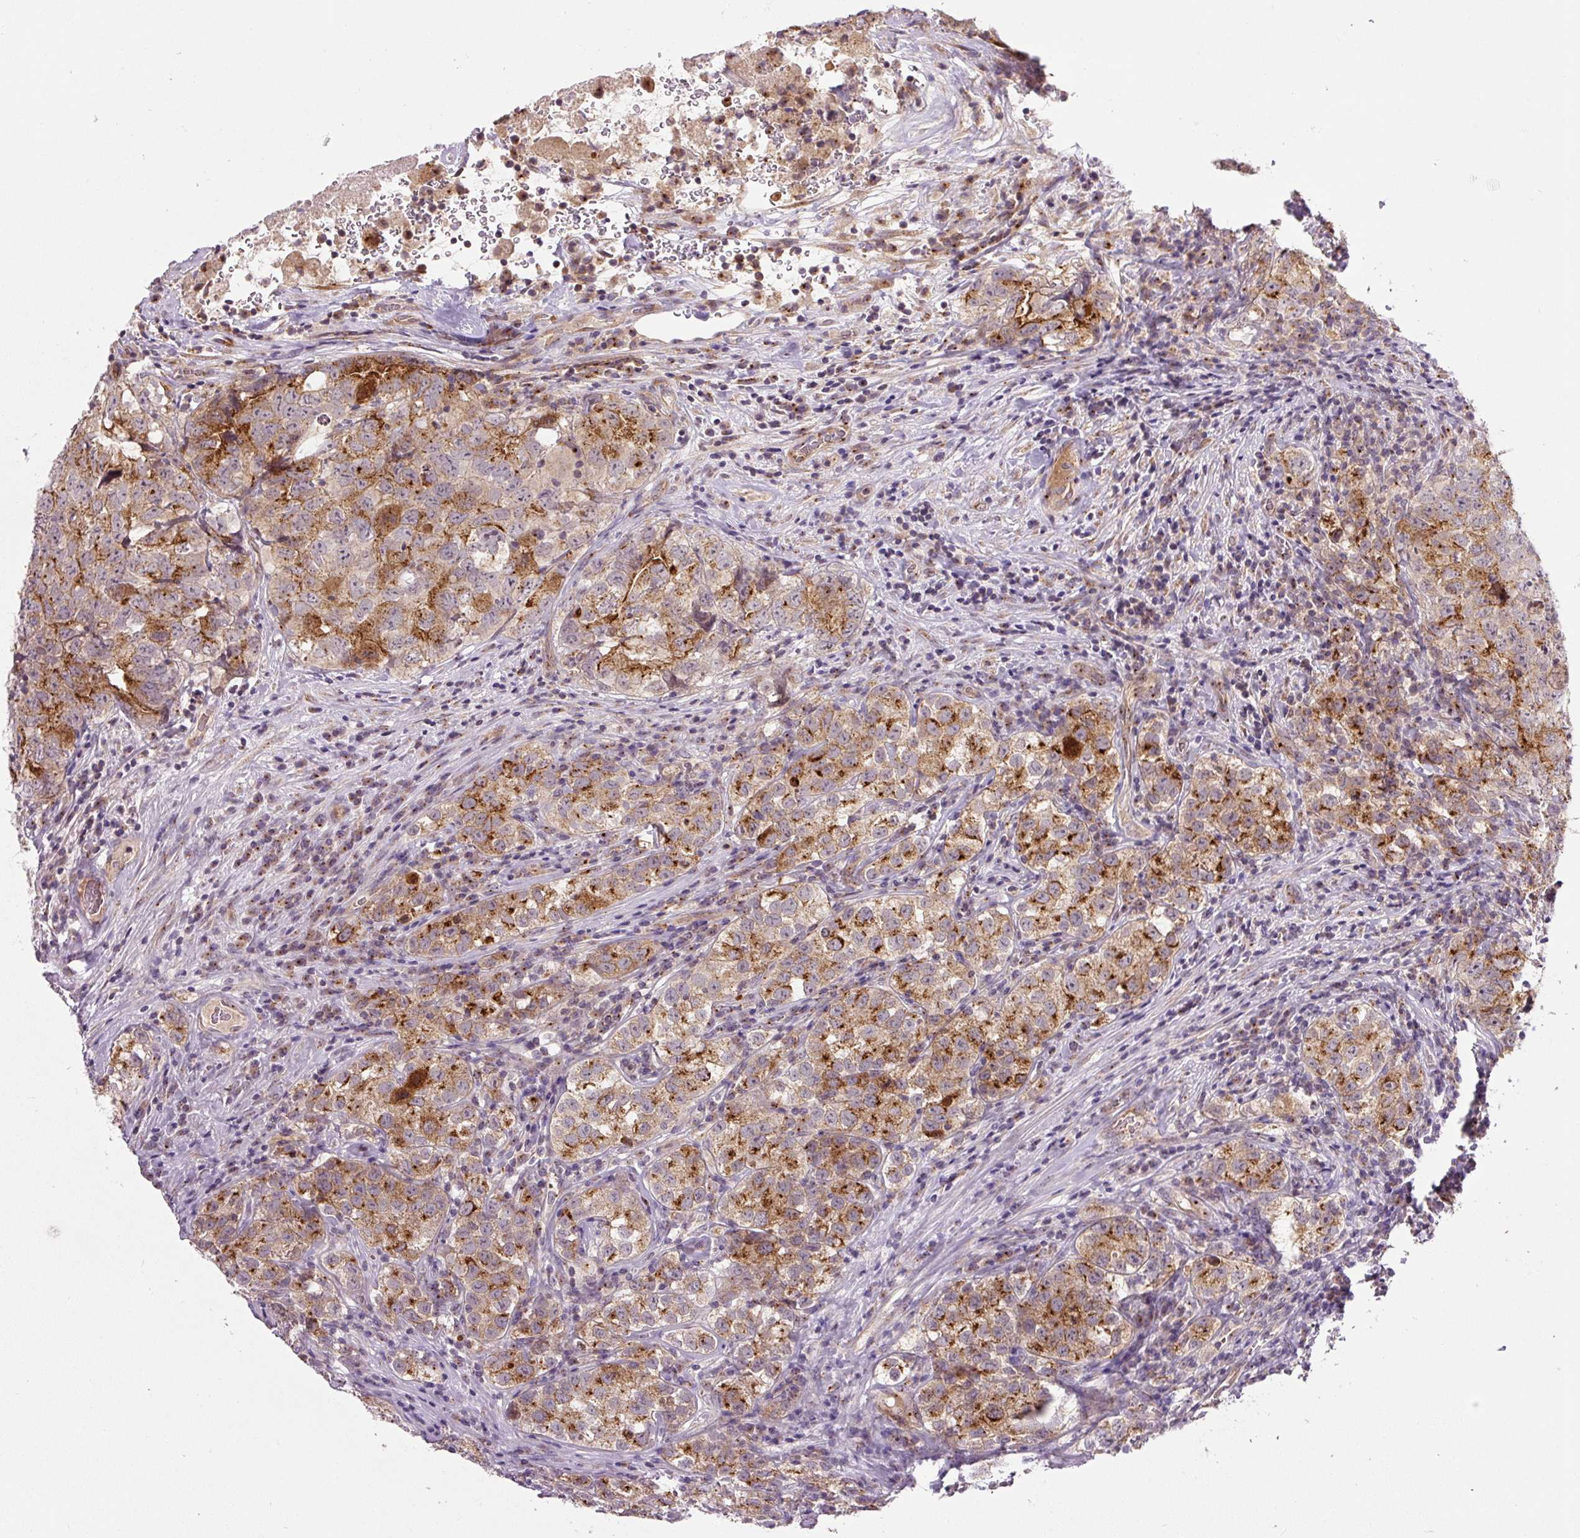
{"staining": {"intensity": "moderate", "quantity": "25%-75%", "location": "cytoplasmic/membranous"}, "tissue": "testis cancer", "cell_type": "Tumor cells", "image_type": "cancer", "snomed": [{"axis": "morphology", "description": "Seminoma, NOS"}, {"axis": "morphology", "description": "Carcinoma, Embryonal, NOS"}, {"axis": "topography", "description": "Testis"}], "caption": "Protein positivity by immunohistochemistry displays moderate cytoplasmic/membranous expression in about 25%-75% of tumor cells in testis cancer (seminoma).", "gene": "PCM1", "patient": {"sex": "male", "age": 43}}